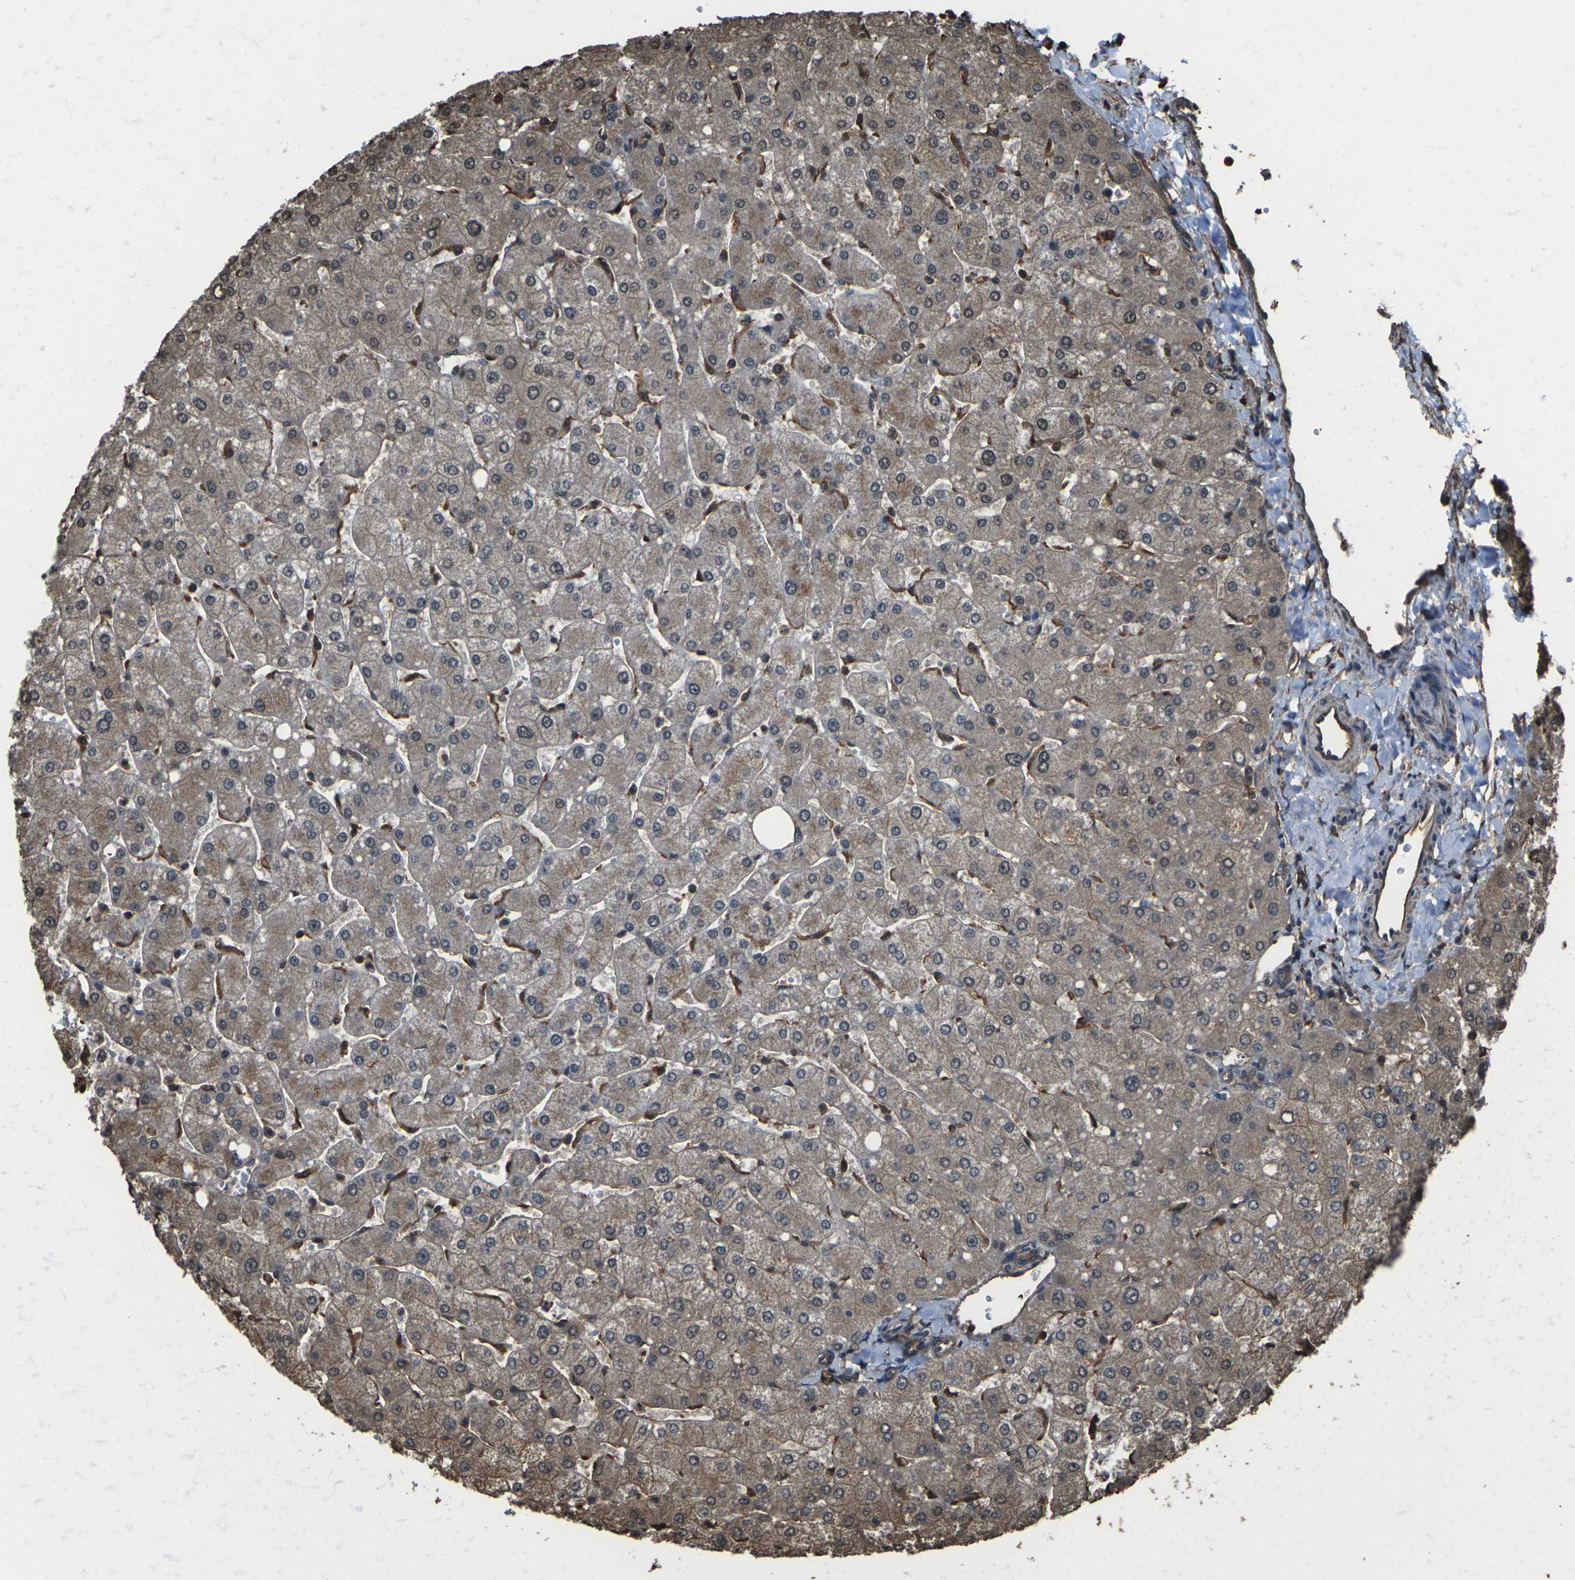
{"staining": {"intensity": "moderate", "quantity": ">75%", "location": "cytoplasmic/membranous"}, "tissue": "liver", "cell_type": "Cholangiocytes", "image_type": "normal", "snomed": [{"axis": "morphology", "description": "Normal tissue, NOS"}, {"axis": "topography", "description": "Liver"}], "caption": "Protein staining of benign liver exhibits moderate cytoplasmic/membranous staining in about >75% of cholangiocytes.", "gene": "DHPS", "patient": {"sex": "male", "age": 55}}